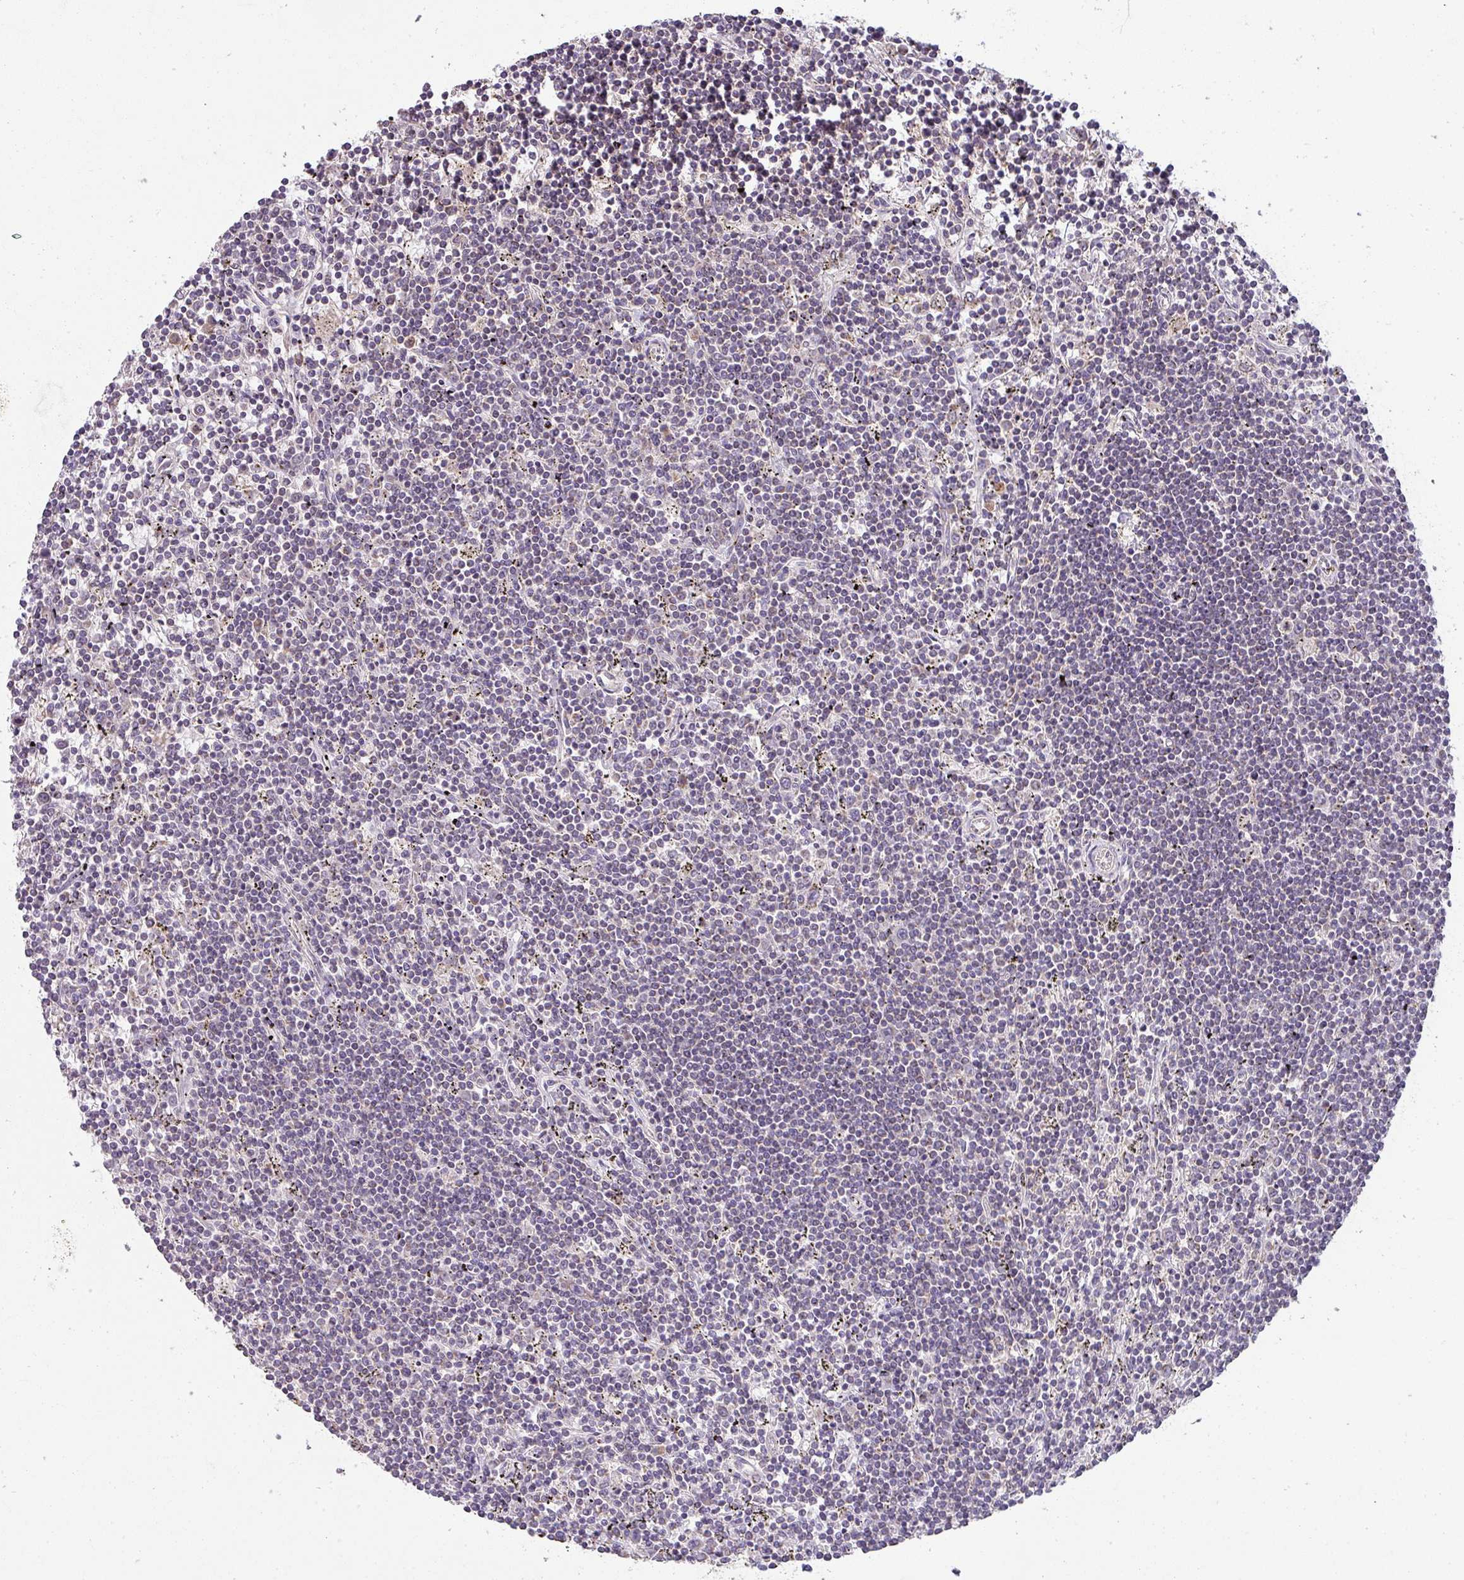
{"staining": {"intensity": "negative", "quantity": "none", "location": "none"}, "tissue": "lymphoma", "cell_type": "Tumor cells", "image_type": "cancer", "snomed": [{"axis": "morphology", "description": "Malignant lymphoma, non-Hodgkin's type, Low grade"}, {"axis": "topography", "description": "Spleen"}], "caption": "High magnification brightfield microscopy of lymphoma stained with DAB (brown) and counterstained with hematoxylin (blue): tumor cells show no significant positivity. The staining is performed using DAB (3,3'-diaminobenzidine) brown chromogen with nuclei counter-stained in using hematoxylin.", "gene": "PALS2", "patient": {"sex": "male", "age": 76}}